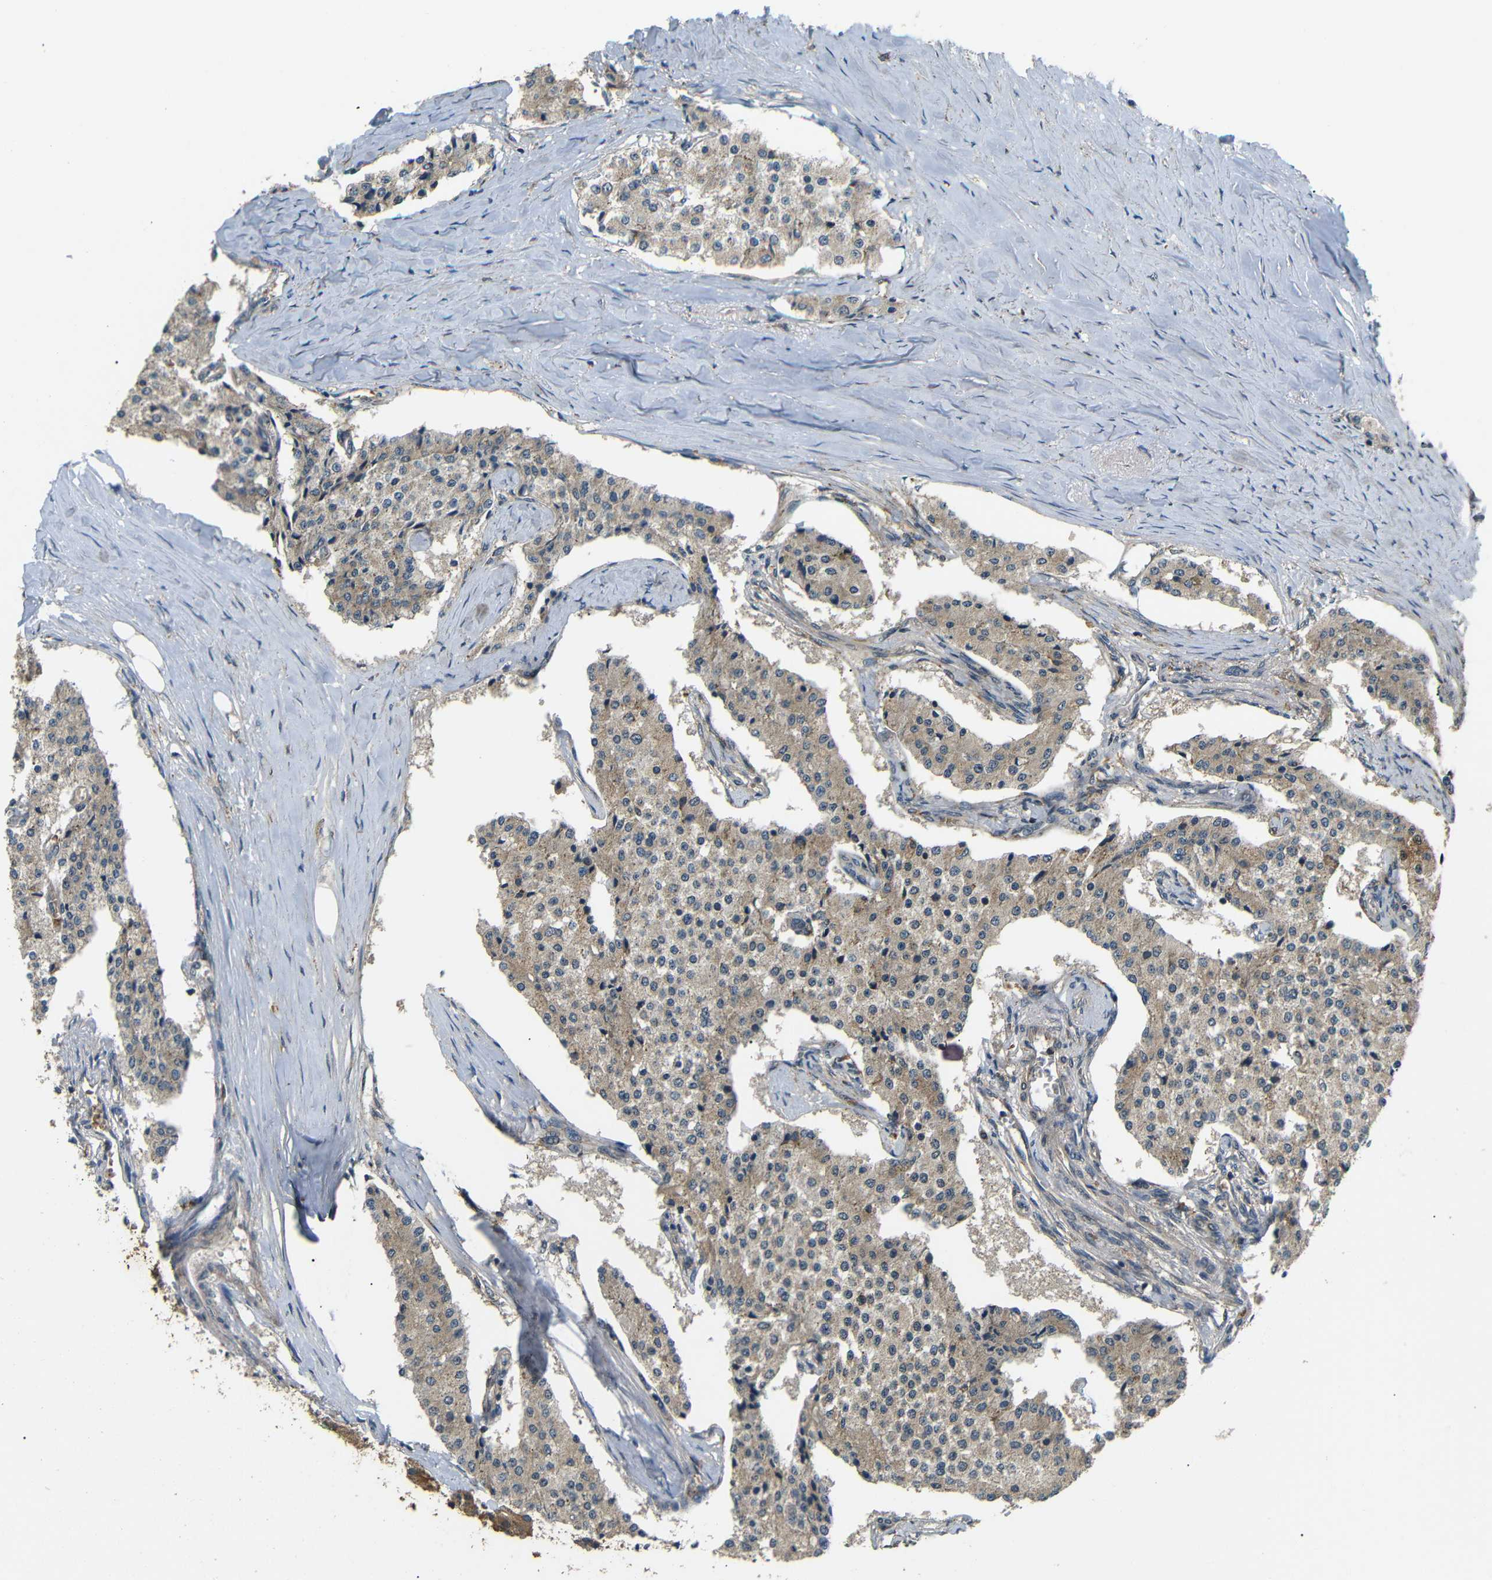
{"staining": {"intensity": "weak", "quantity": ">75%", "location": "cytoplasmic/membranous"}, "tissue": "carcinoid", "cell_type": "Tumor cells", "image_type": "cancer", "snomed": [{"axis": "morphology", "description": "Carcinoid, malignant, NOS"}, {"axis": "topography", "description": "Colon"}], "caption": "Carcinoid stained with IHC displays weak cytoplasmic/membranous positivity in approximately >75% of tumor cells.", "gene": "EPHB2", "patient": {"sex": "female", "age": 52}}